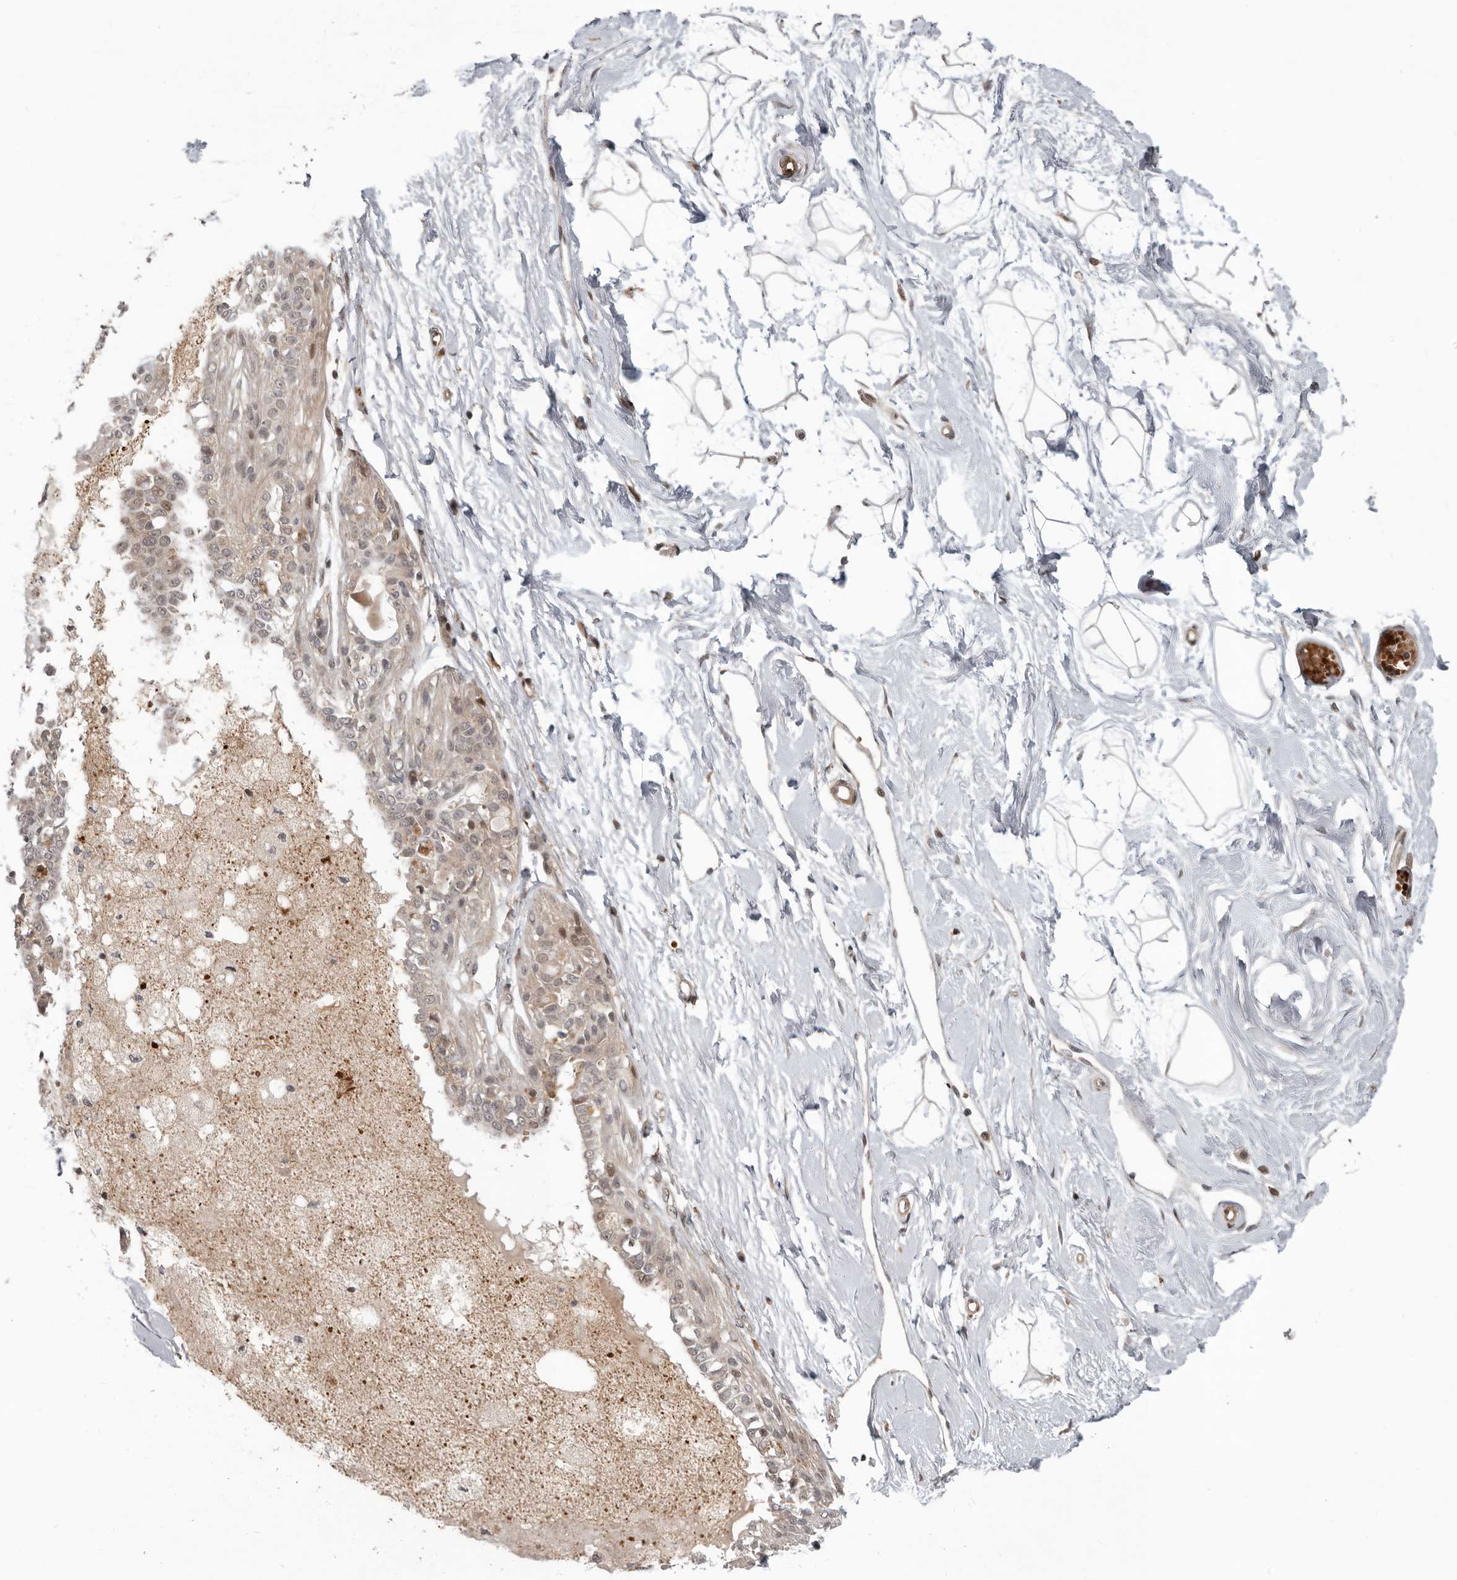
{"staining": {"intensity": "negative", "quantity": "none", "location": "none"}, "tissue": "breast", "cell_type": "Adipocytes", "image_type": "normal", "snomed": [{"axis": "morphology", "description": "Normal tissue, NOS"}, {"axis": "topography", "description": "Breast"}], "caption": "This is a histopathology image of immunohistochemistry (IHC) staining of unremarkable breast, which shows no expression in adipocytes.", "gene": "RABIF", "patient": {"sex": "female", "age": 45}}